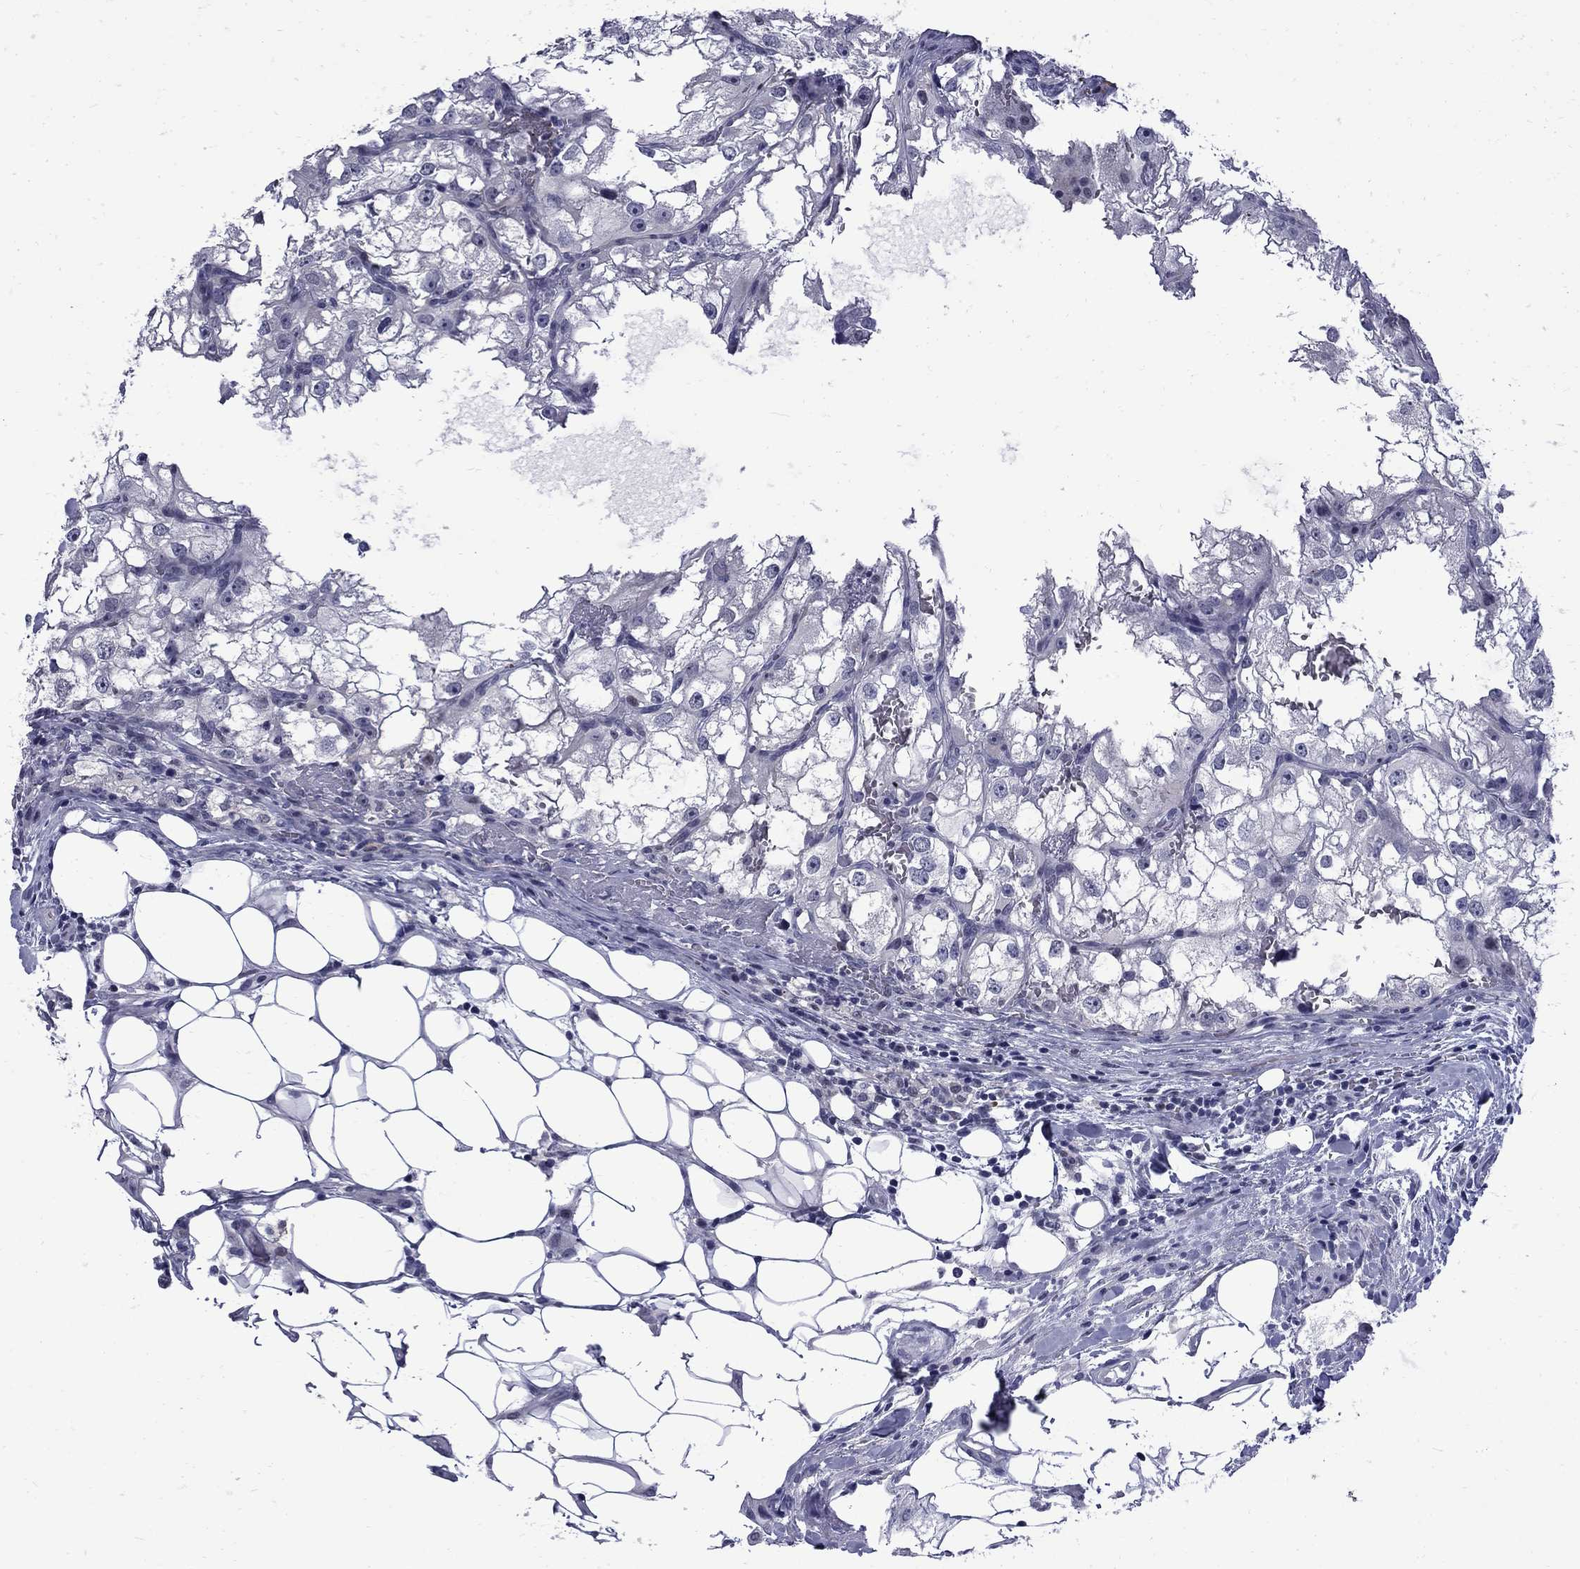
{"staining": {"intensity": "negative", "quantity": "none", "location": "none"}, "tissue": "renal cancer", "cell_type": "Tumor cells", "image_type": "cancer", "snomed": [{"axis": "morphology", "description": "Adenocarcinoma, NOS"}, {"axis": "topography", "description": "Kidney"}], "caption": "Tumor cells show no significant protein staining in adenocarcinoma (renal).", "gene": "MGARP", "patient": {"sex": "male", "age": 59}}